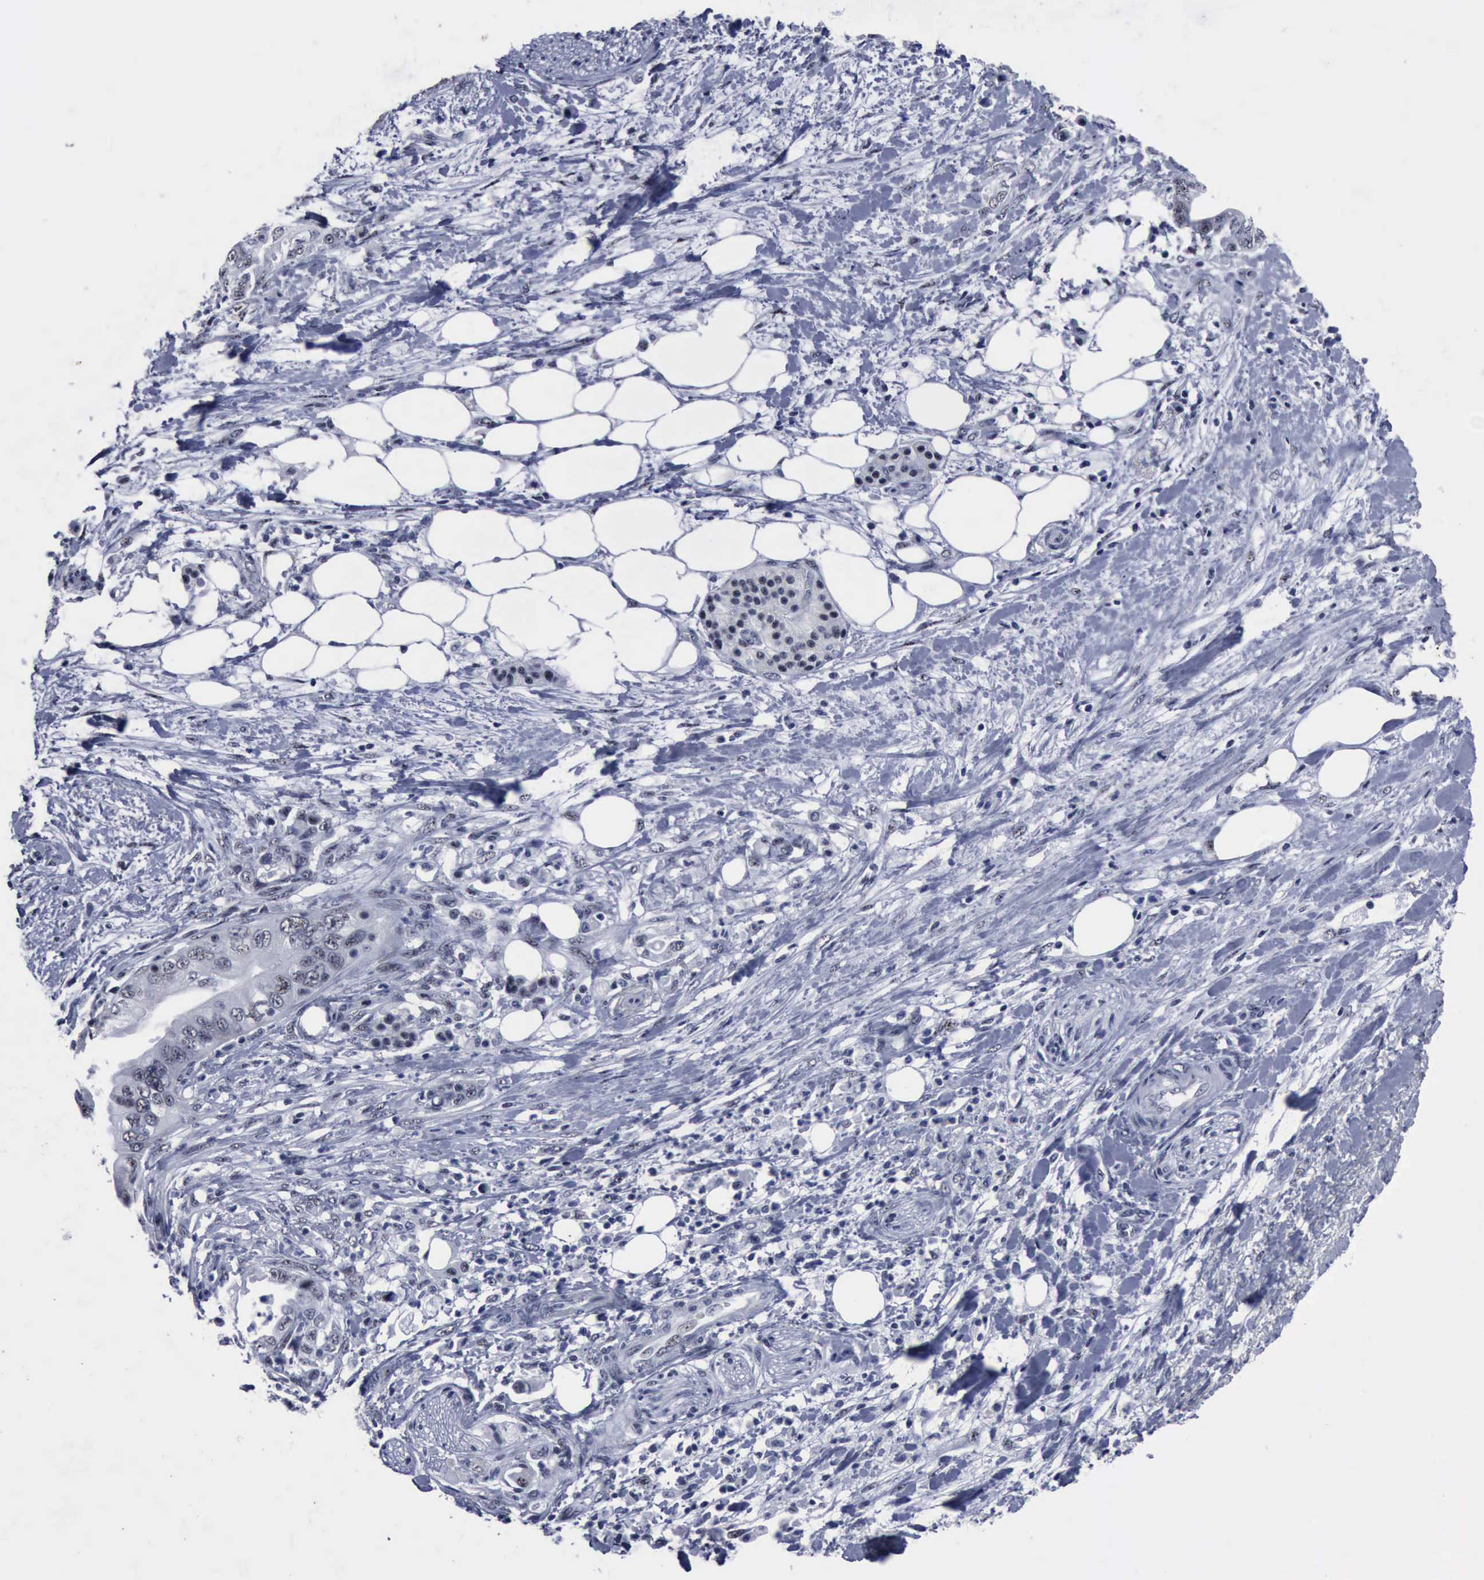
{"staining": {"intensity": "negative", "quantity": "none", "location": "none"}, "tissue": "pancreatic cancer", "cell_type": "Tumor cells", "image_type": "cancer", "snomed": [{"axis": "morphology", "description": "Adenocarcinoma, NOS"}, {"axis": "topography", "description": "Pancreas"}], "caption": "This image is of pancreatic adenocarcinoma stained with IHC to label a protein in brown with the nuclei are counter-stained blue. There is no expression in tumor cells.", "gene": "BRD1", "patient": {"sex": "female", "age": 66}}